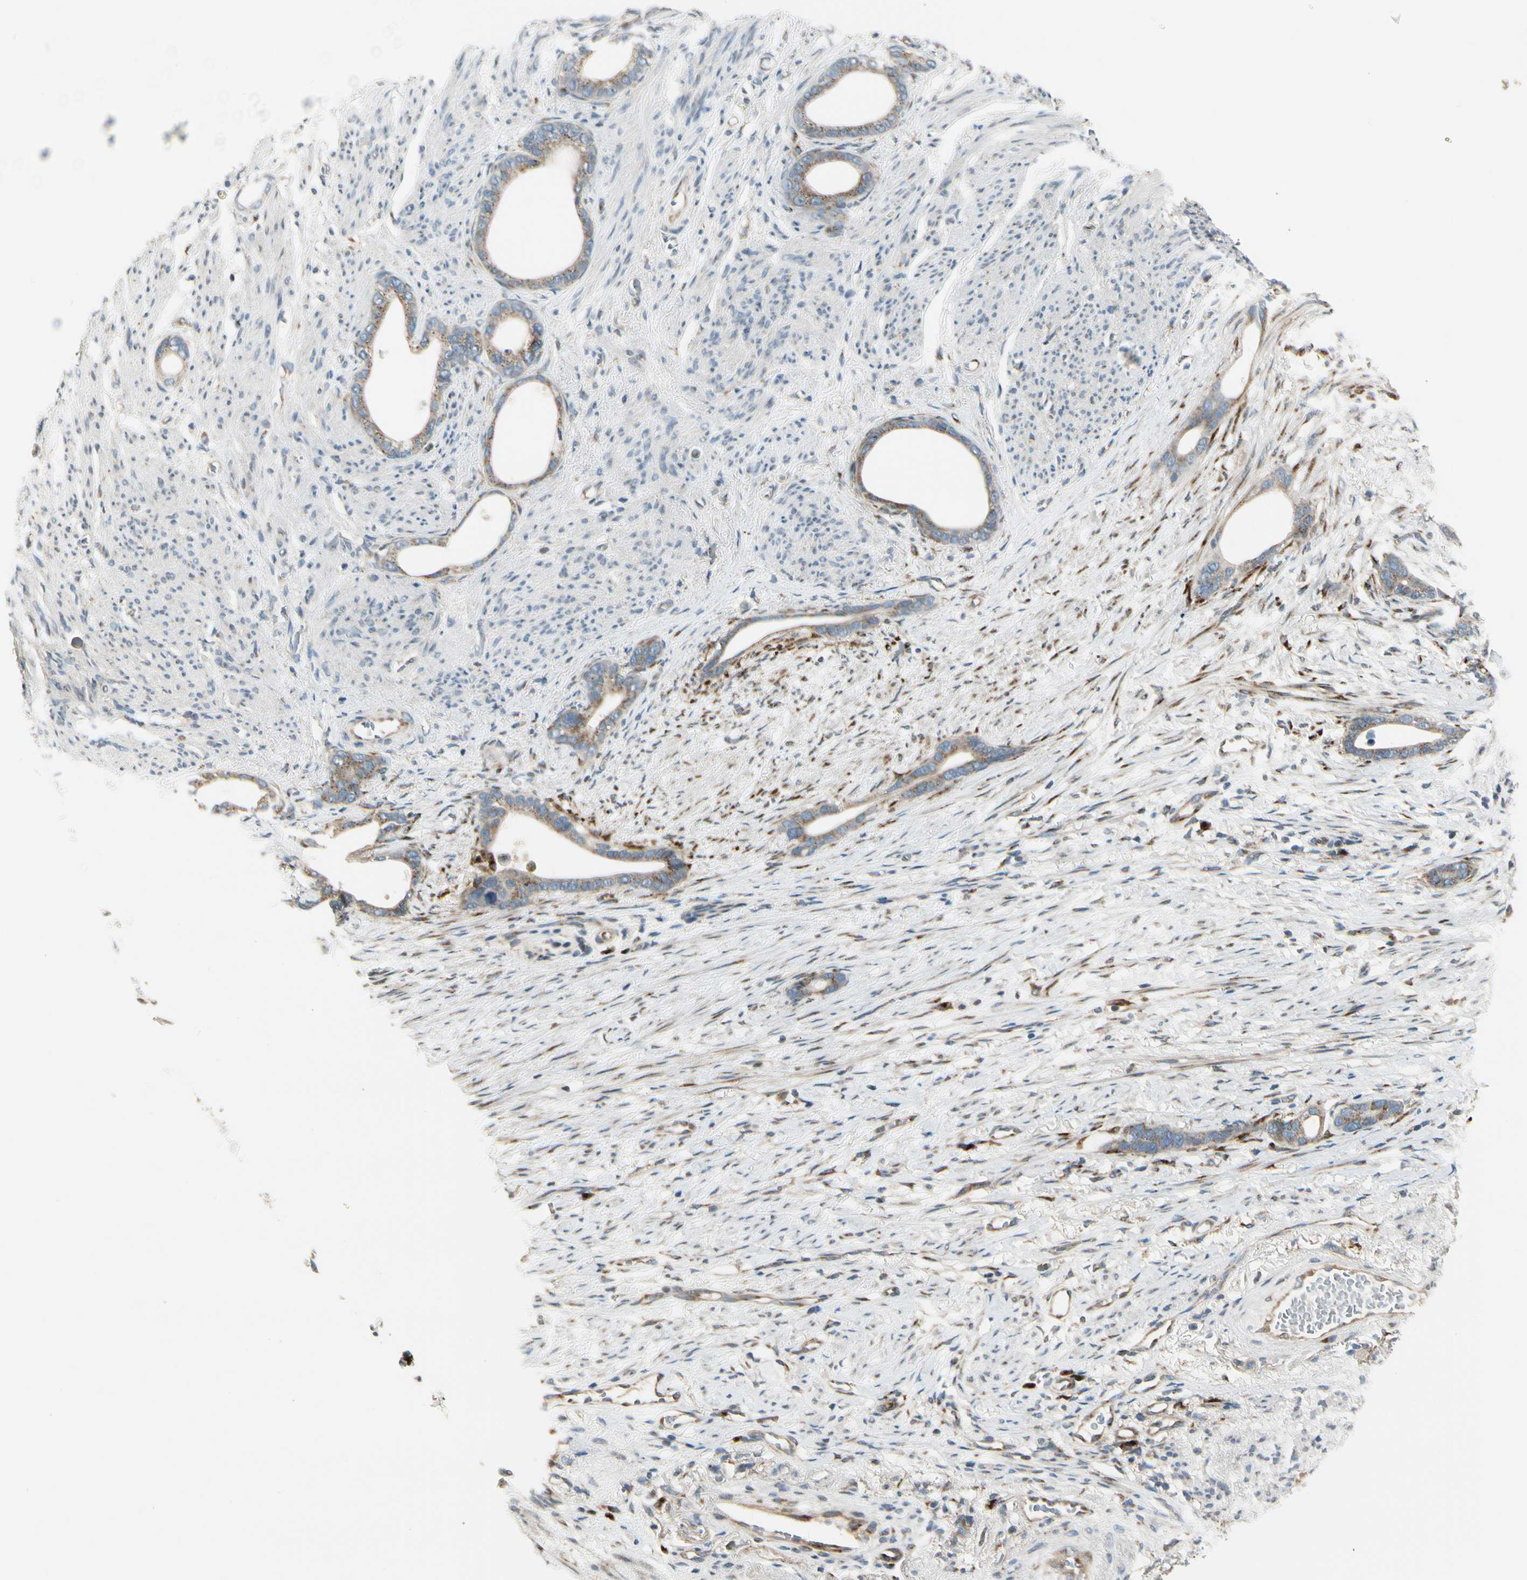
{"staining": {"intensity": "moderate", "quantity": ">75%", "location": "cytoplasmic/membranous"}, "tissue": "stomach cancer", "cell_type": "Tumor cells", "image_type": "cancer", "snomed": [{"axis": "morphology", "description": "Adenocarcinoma, NOS"}, {"axis": "topography", "description": "Stomach"}], "caption": "This is a histology image of immunohistochemistry (IHC) staining of adenocarcinoma (stomach), which shows moderate expression in the cytoplasmic/membranous of tumor cells.", "gene": "MANSC1", "patient": {"sex": "female", "age": 75}}